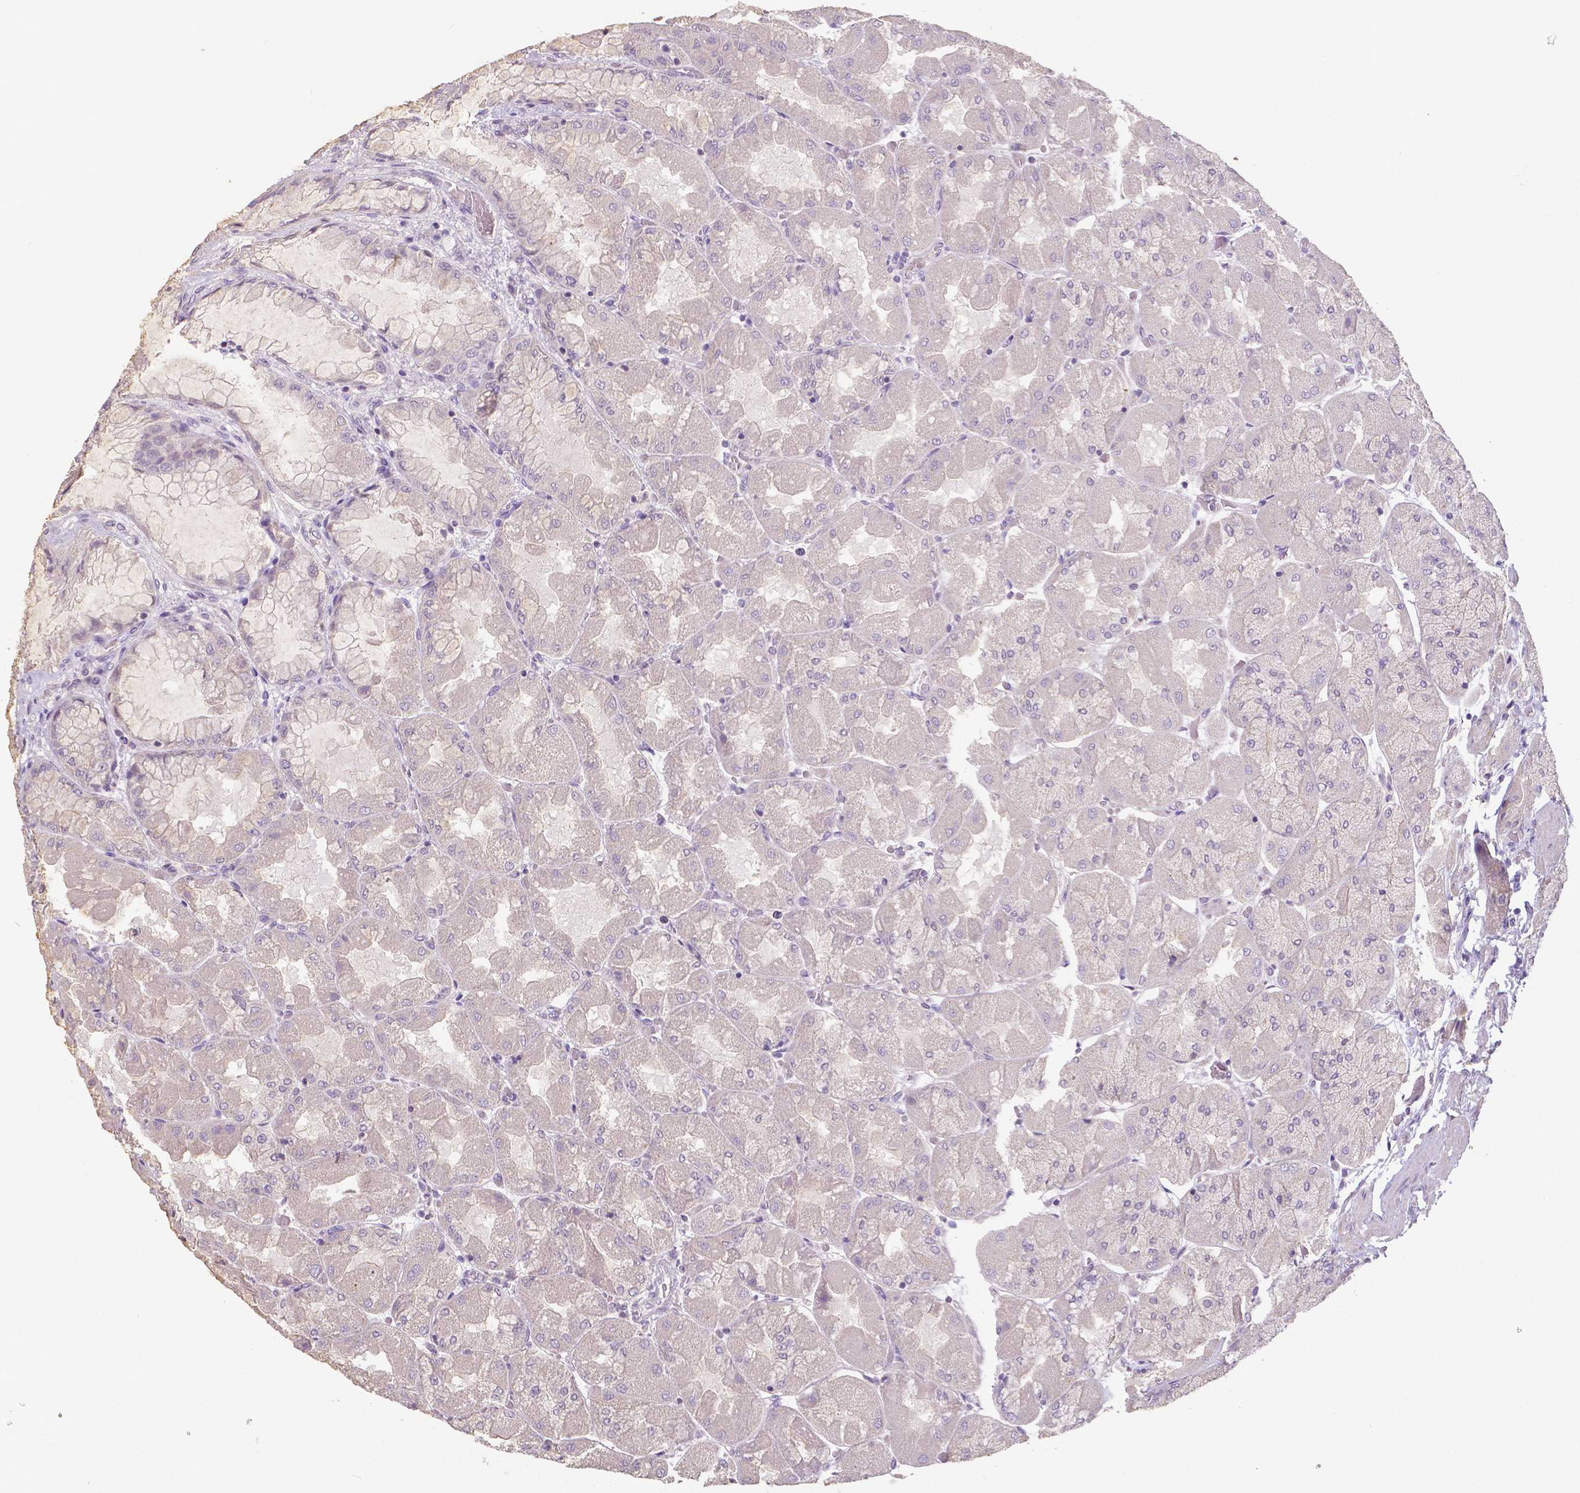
{"staining": {"intensity": "weak", "quantity": "<25%", "location": "cytoplasmic/membranous"}, "tissue": "stomach", "cell_type": "Glandular cells", "image_type": "normal", "snomed": [{"axis": "morphology", "description": "Normal tissue, NOS"}, {"axis": "topography", "description": "Stomach"}], "caption": "Glandular cells are negative for brown protein staining in benign stomach. (Brightfield microscopy of DAB (3,3'-diaminobenzidine) immunohistochemistry at high magnification).", "gene": "CRMP1", "patient": {"sex": "female", "age": 61}}